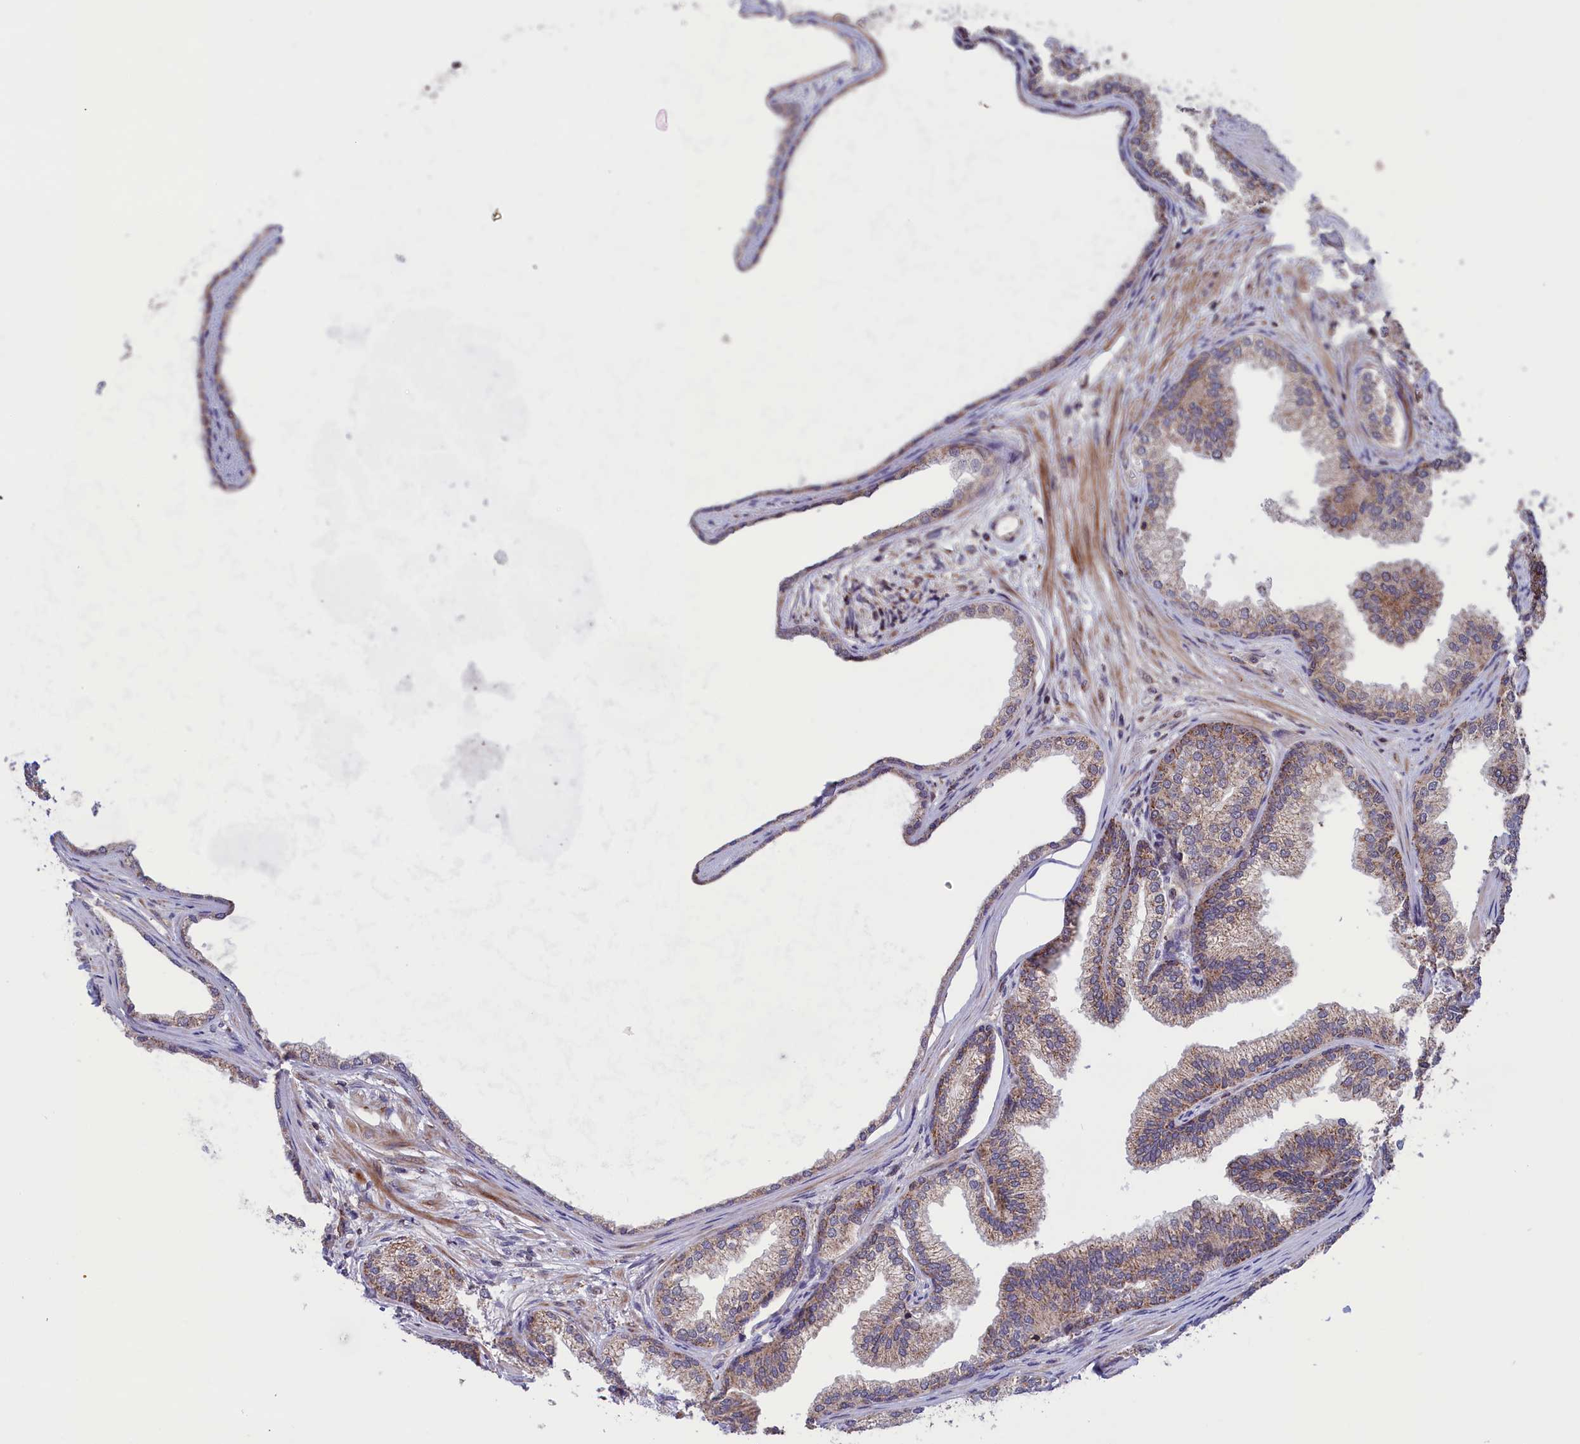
{"staining": {"intensity": "moderate", "quantity": "<25%", "location": "cytoplasmic/membranous"}, "tissue": "prostate", "cell_type": "Glandular cells", "image_type": "normal", "snomed": [{"axis": "morphology", "description": "Normal tissue, NOS"}, {"axis": "topography", "description": "Prostate"}], "caption": "Brown immunohistochemical staining in benign human prostate shows moderate cytoplasmic/membranous staining in about <25% of glandular cells.", "gene": "TIMM44", "patient": {"sex": "male", "age": 76}}